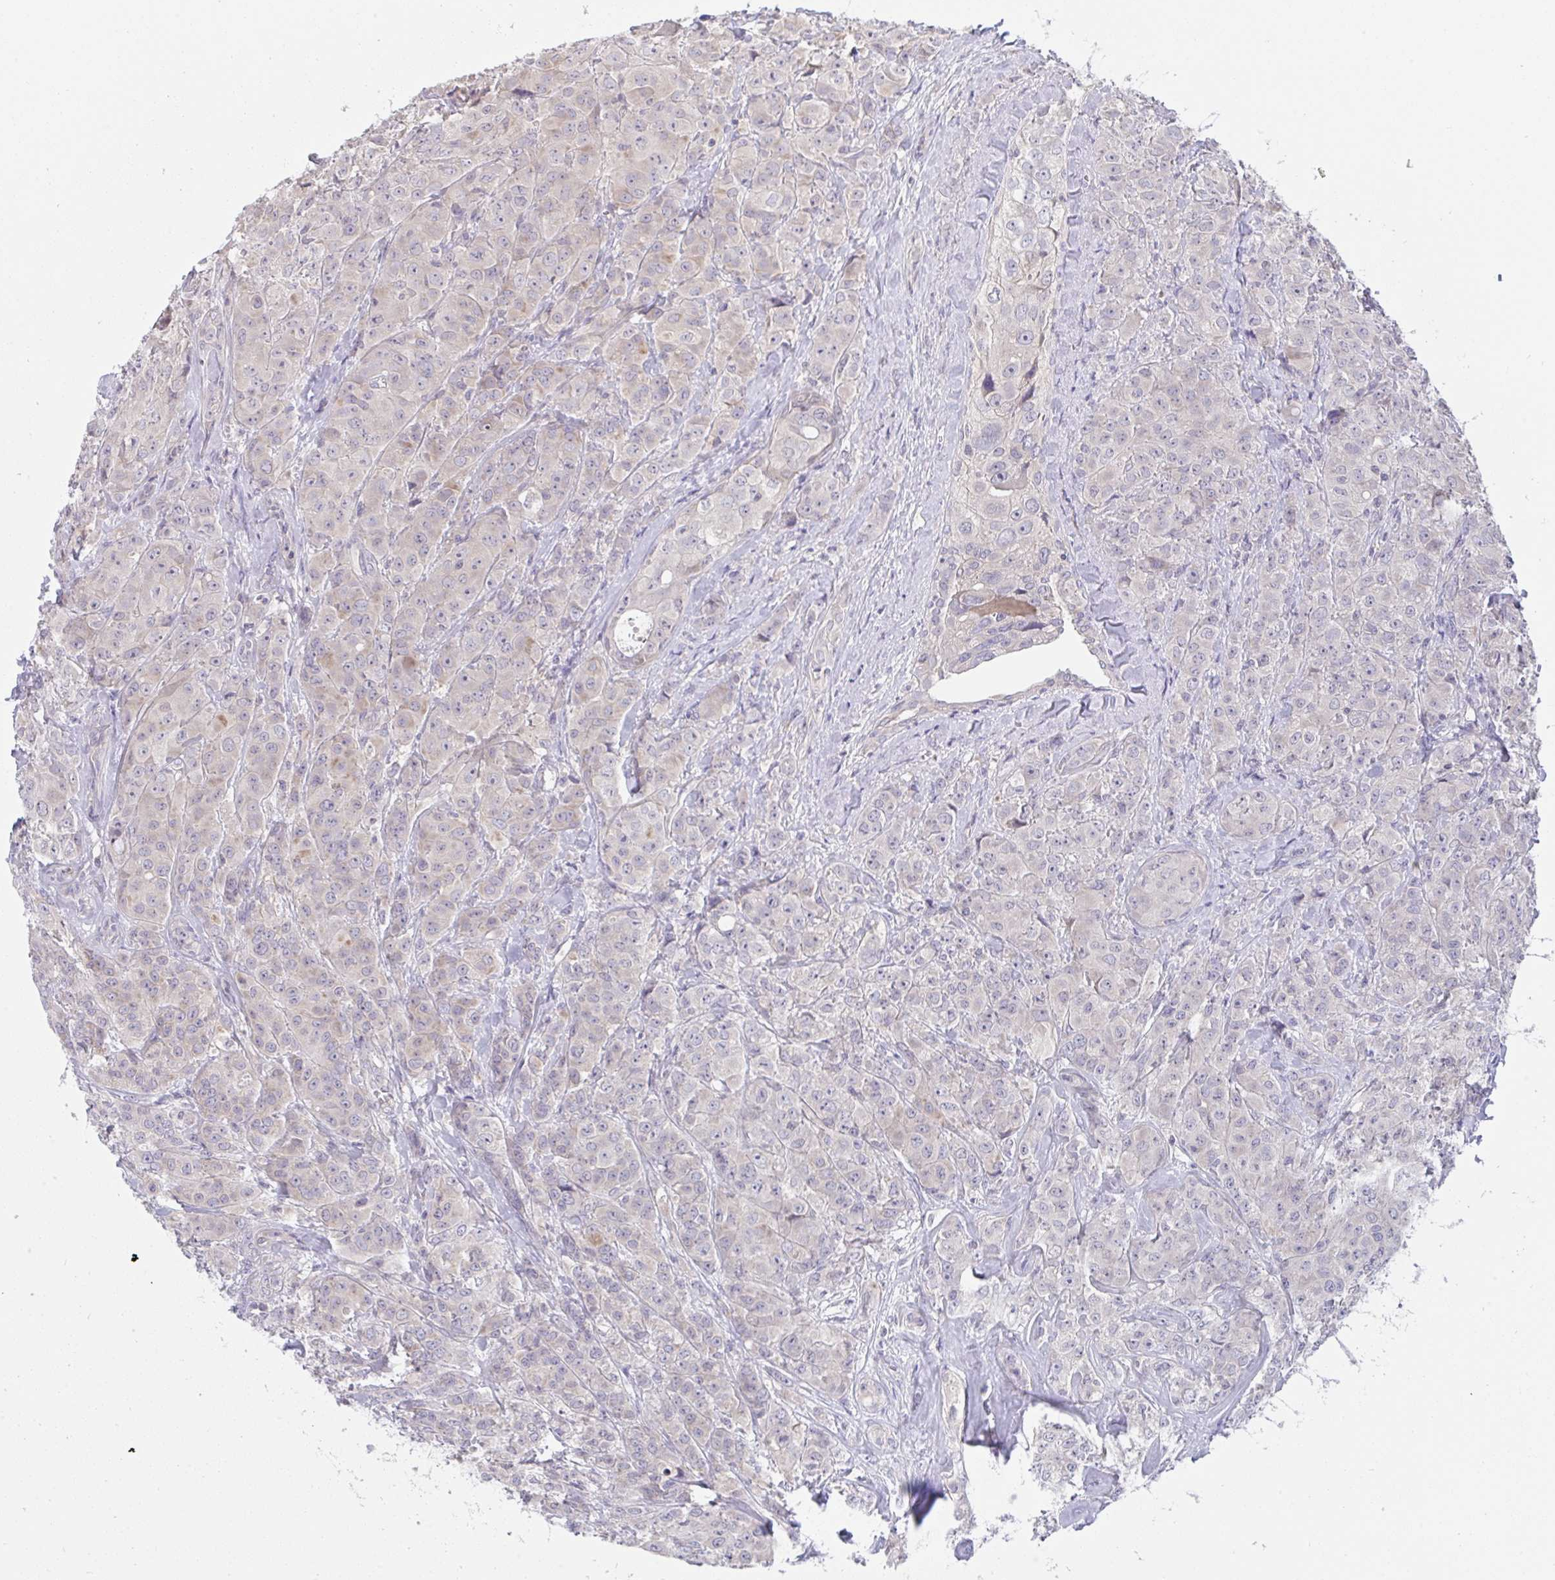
{"staining": {"intensity": "negative", "quantity": "none", "location": "none"}, "tissue": "breast cancer", "cell_type": "Tumor cells", "image_type": "cancer", "snomed": [{"axis": "morphology", "description": "Normal tissue, NOS"}, {"axis": "morphology", "description": "Duct carcinoma"}, {"axis": "topography", "description": "Breast"}], "caption": "Human infiltrating ductal carcinoma (breast) stained for a protein using IHC exhibits no staining in tumor cells.", "gene": "TMEM41A", "patient": {"sex": "female", "age": 43}}